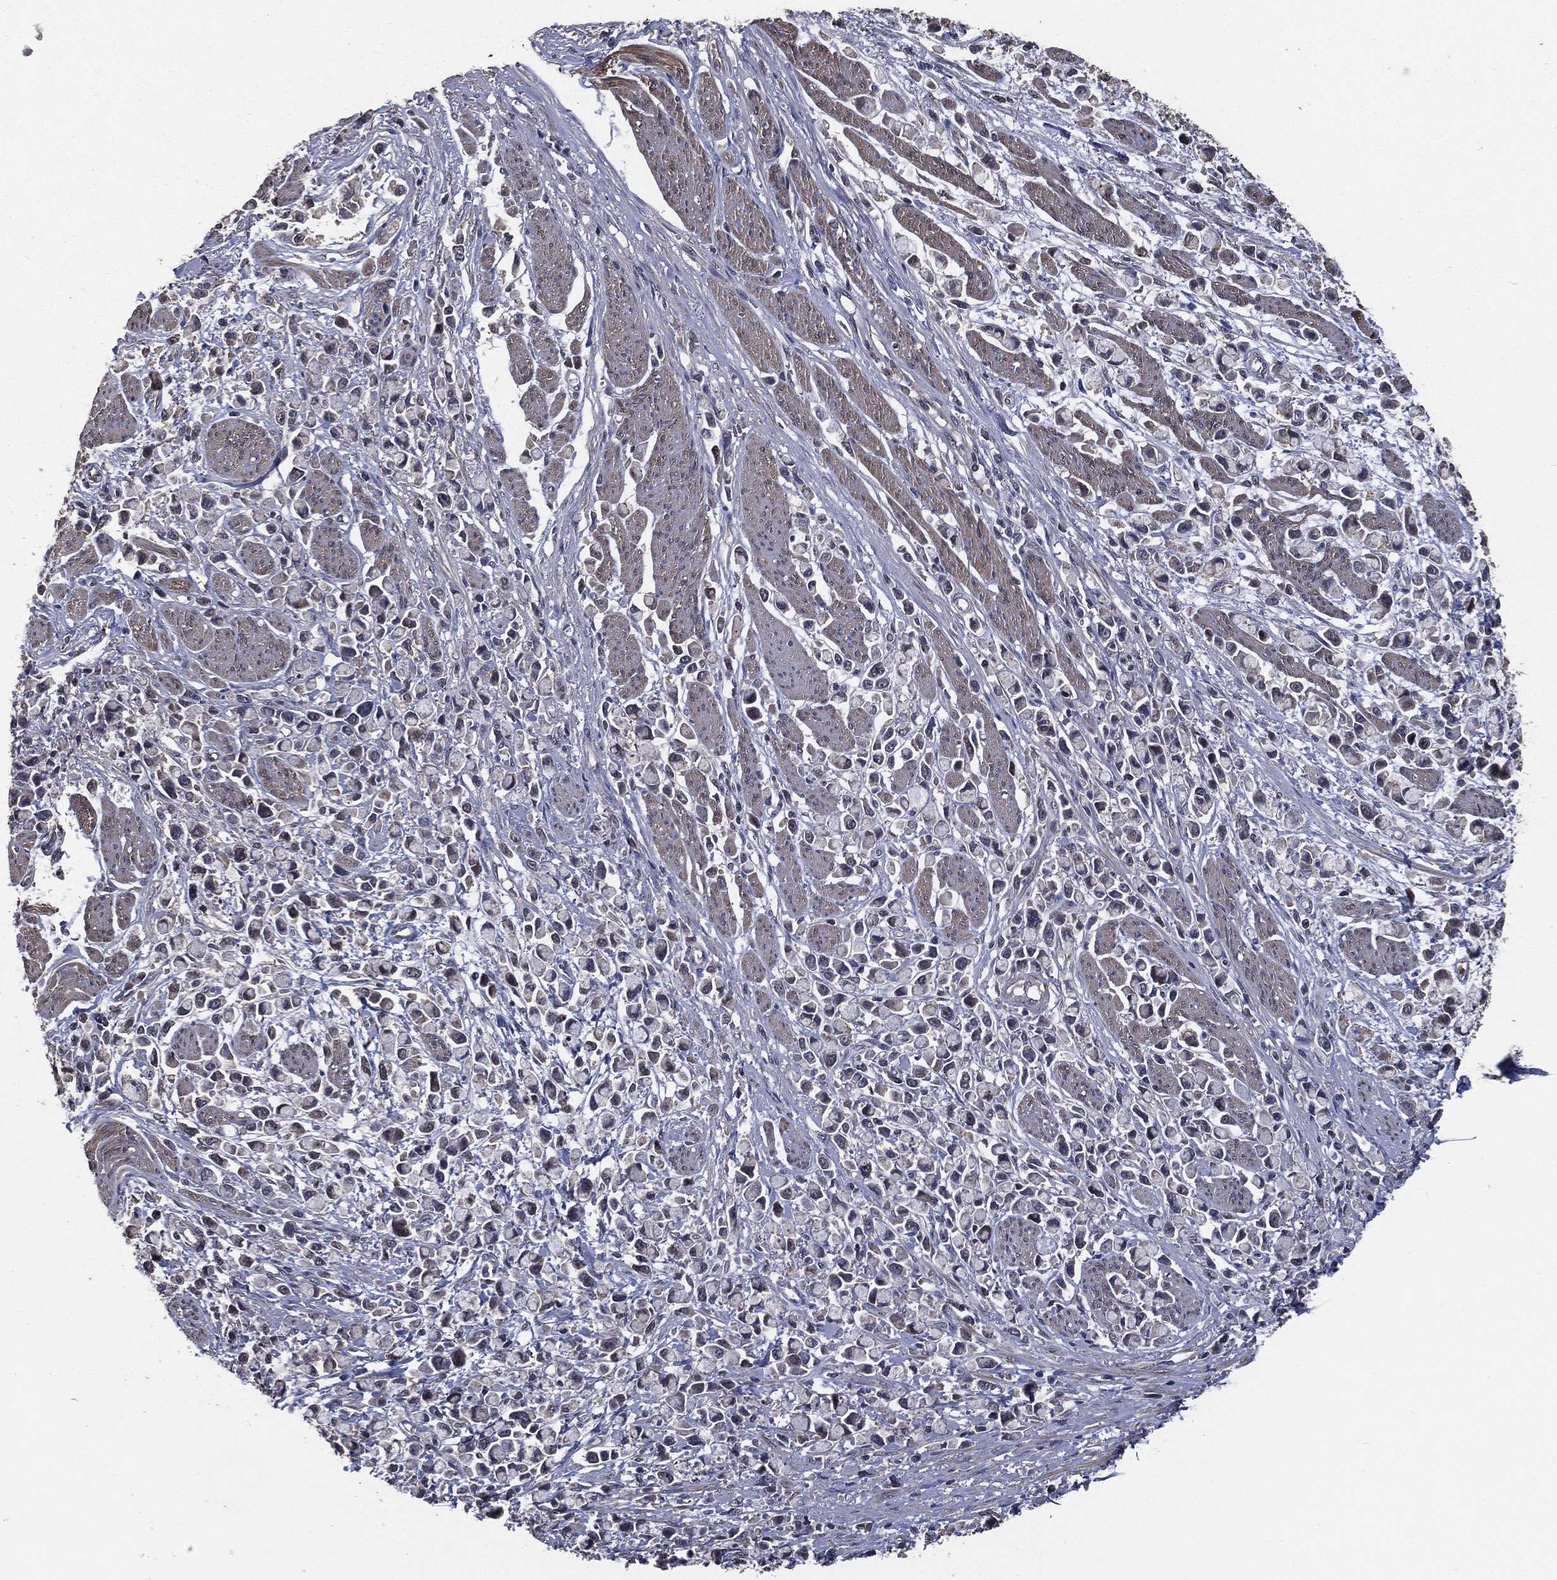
{"staining": {"intensity": "negative", "quantity": "none", "location": "none"}, "tissue": "stomach cancer", "cell_type": "Tumor cells", "image_type": "cancer", "snomed": [{"axis": "morphology", "description": "Adenocarcinoma, NOS"}, {"axis": "topography", "description": "Stomach"}], "caption": "Human stomach cancer stained for a protein using immunohistochemistry (IHC) displays no positivity in tumor cells.", "gene": "PCNT", "patient": {"sex": "female", "age": 81}}